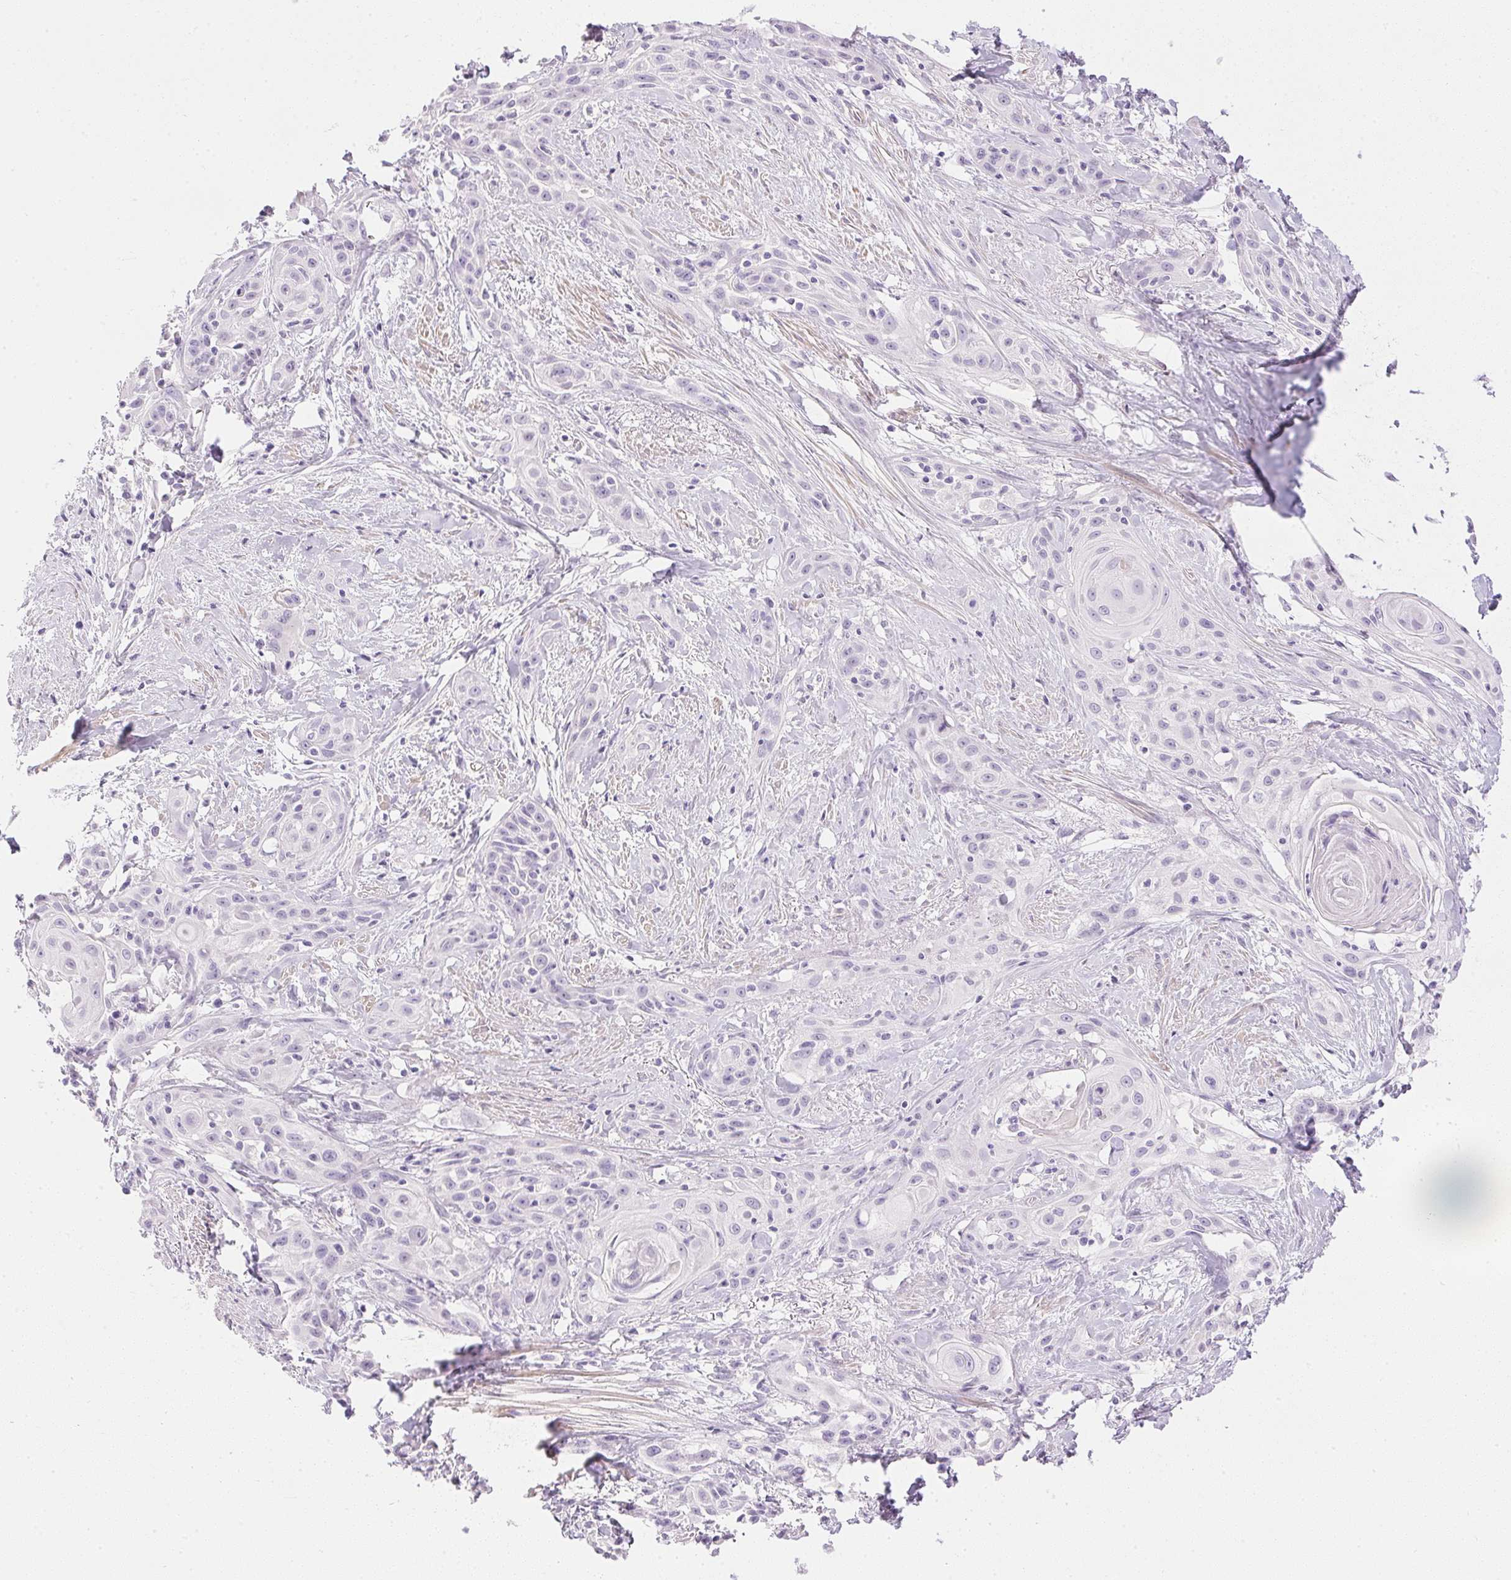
{"staining": {"intensity": "negative", "quantity": "none", "location": "none"}, "tissue": "skin cancer", "cell_type": "Tumor cells", "image_type": "cancer", "snomed": [{"axis": "morphology", "description": "Squamous cell carcinoma, NOS"}, {"axis": "topography", "description": "Skin"}, {"axis": "topography", "description": "Anal"}], "caption": "This is an immunohistochemistry (IHC) histopathology image of human squamous cell carcinoma (skin). There is no expression in tumor cells.", "gene": "CTRL", "patient": {"sex": "male", "age": 64}}